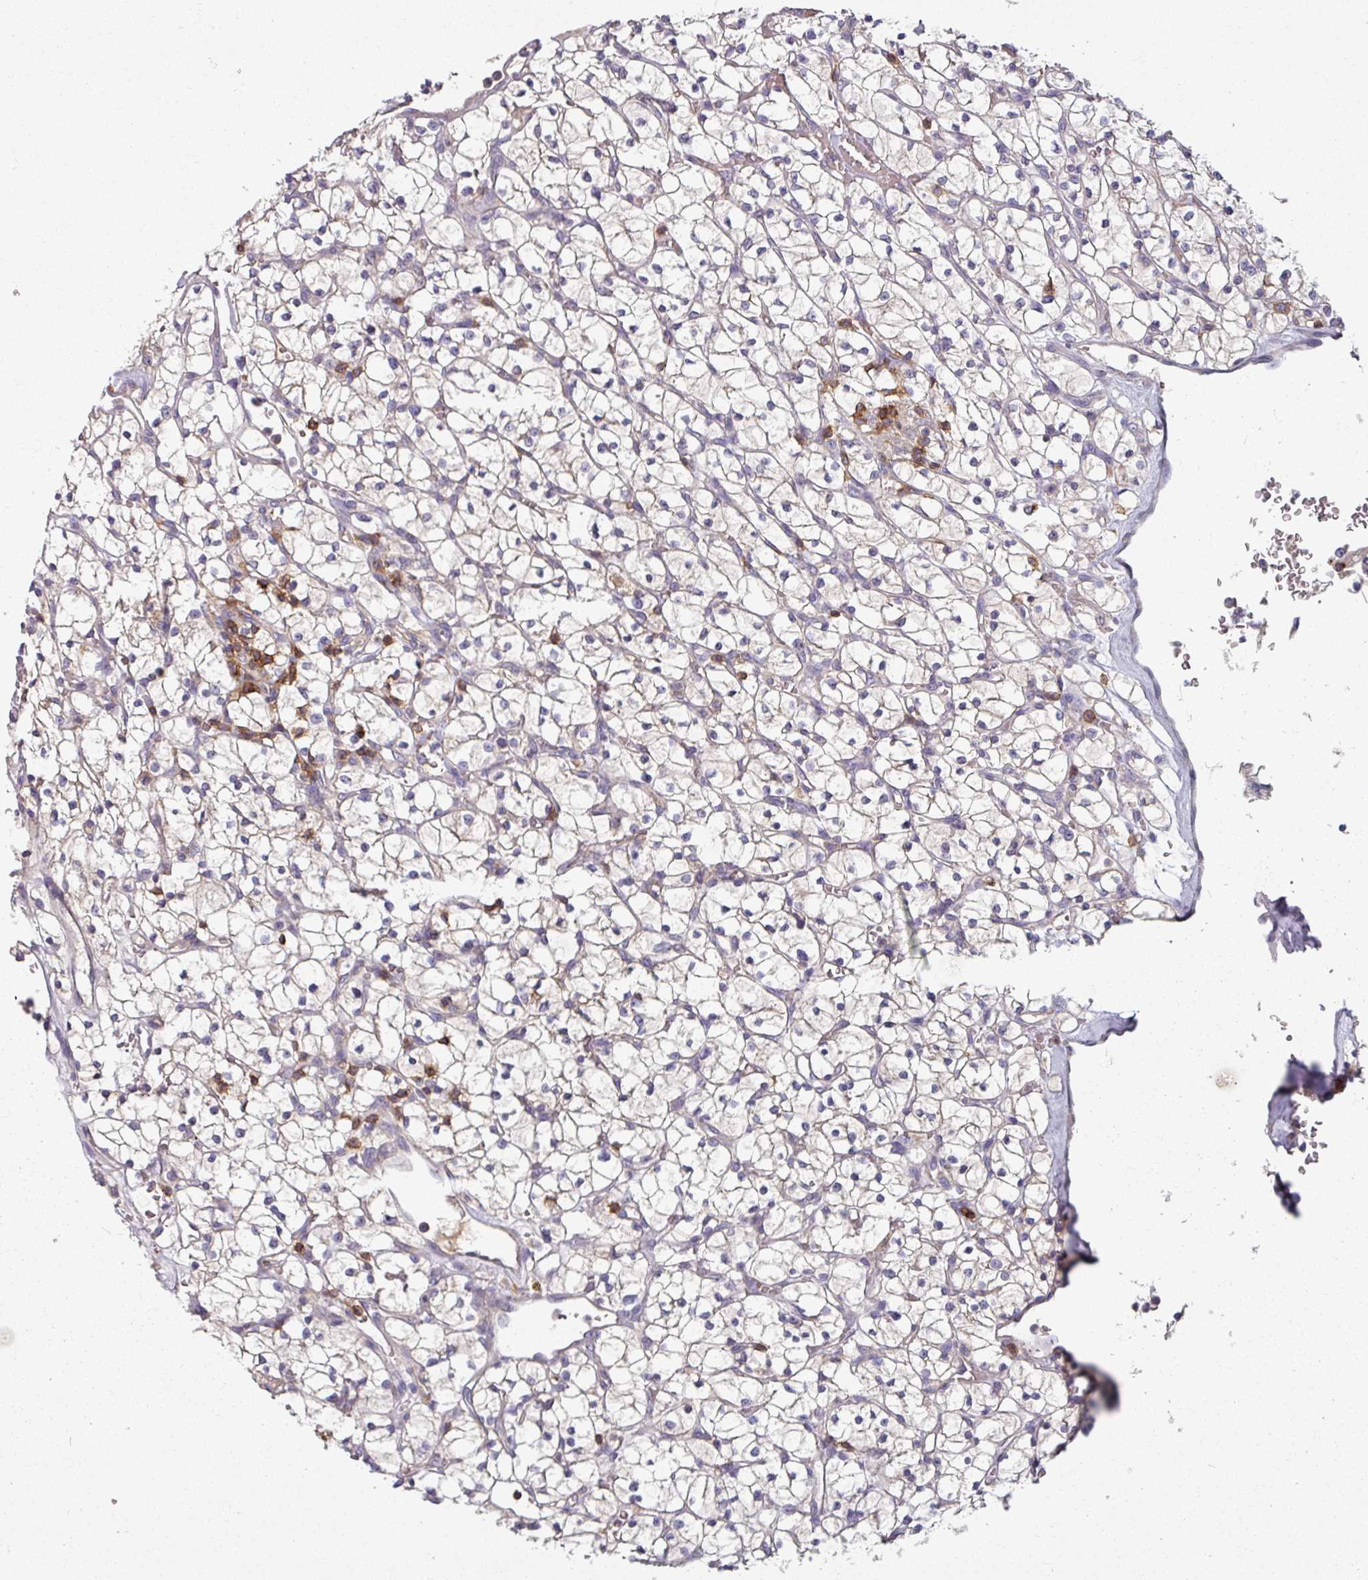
{"staining": {"intensity": "negative", "quantity": "none", "location": "none"}, "tissue": "renal cancer", "cell_type": "Tumor cells", "image_type": "cancer", "snomed": [{"axis": "morphology", "description": "Adenocarcinoma, NOS"}, {"axis": "topography", "description": "Kidney"}], "caption": "Human renal cancer stained for a protein using immunohistochemistry (IHC) displays no positivity in tumor cells.", "gene": "CD3G", "patient": {"sex": "female", "age": 64}}